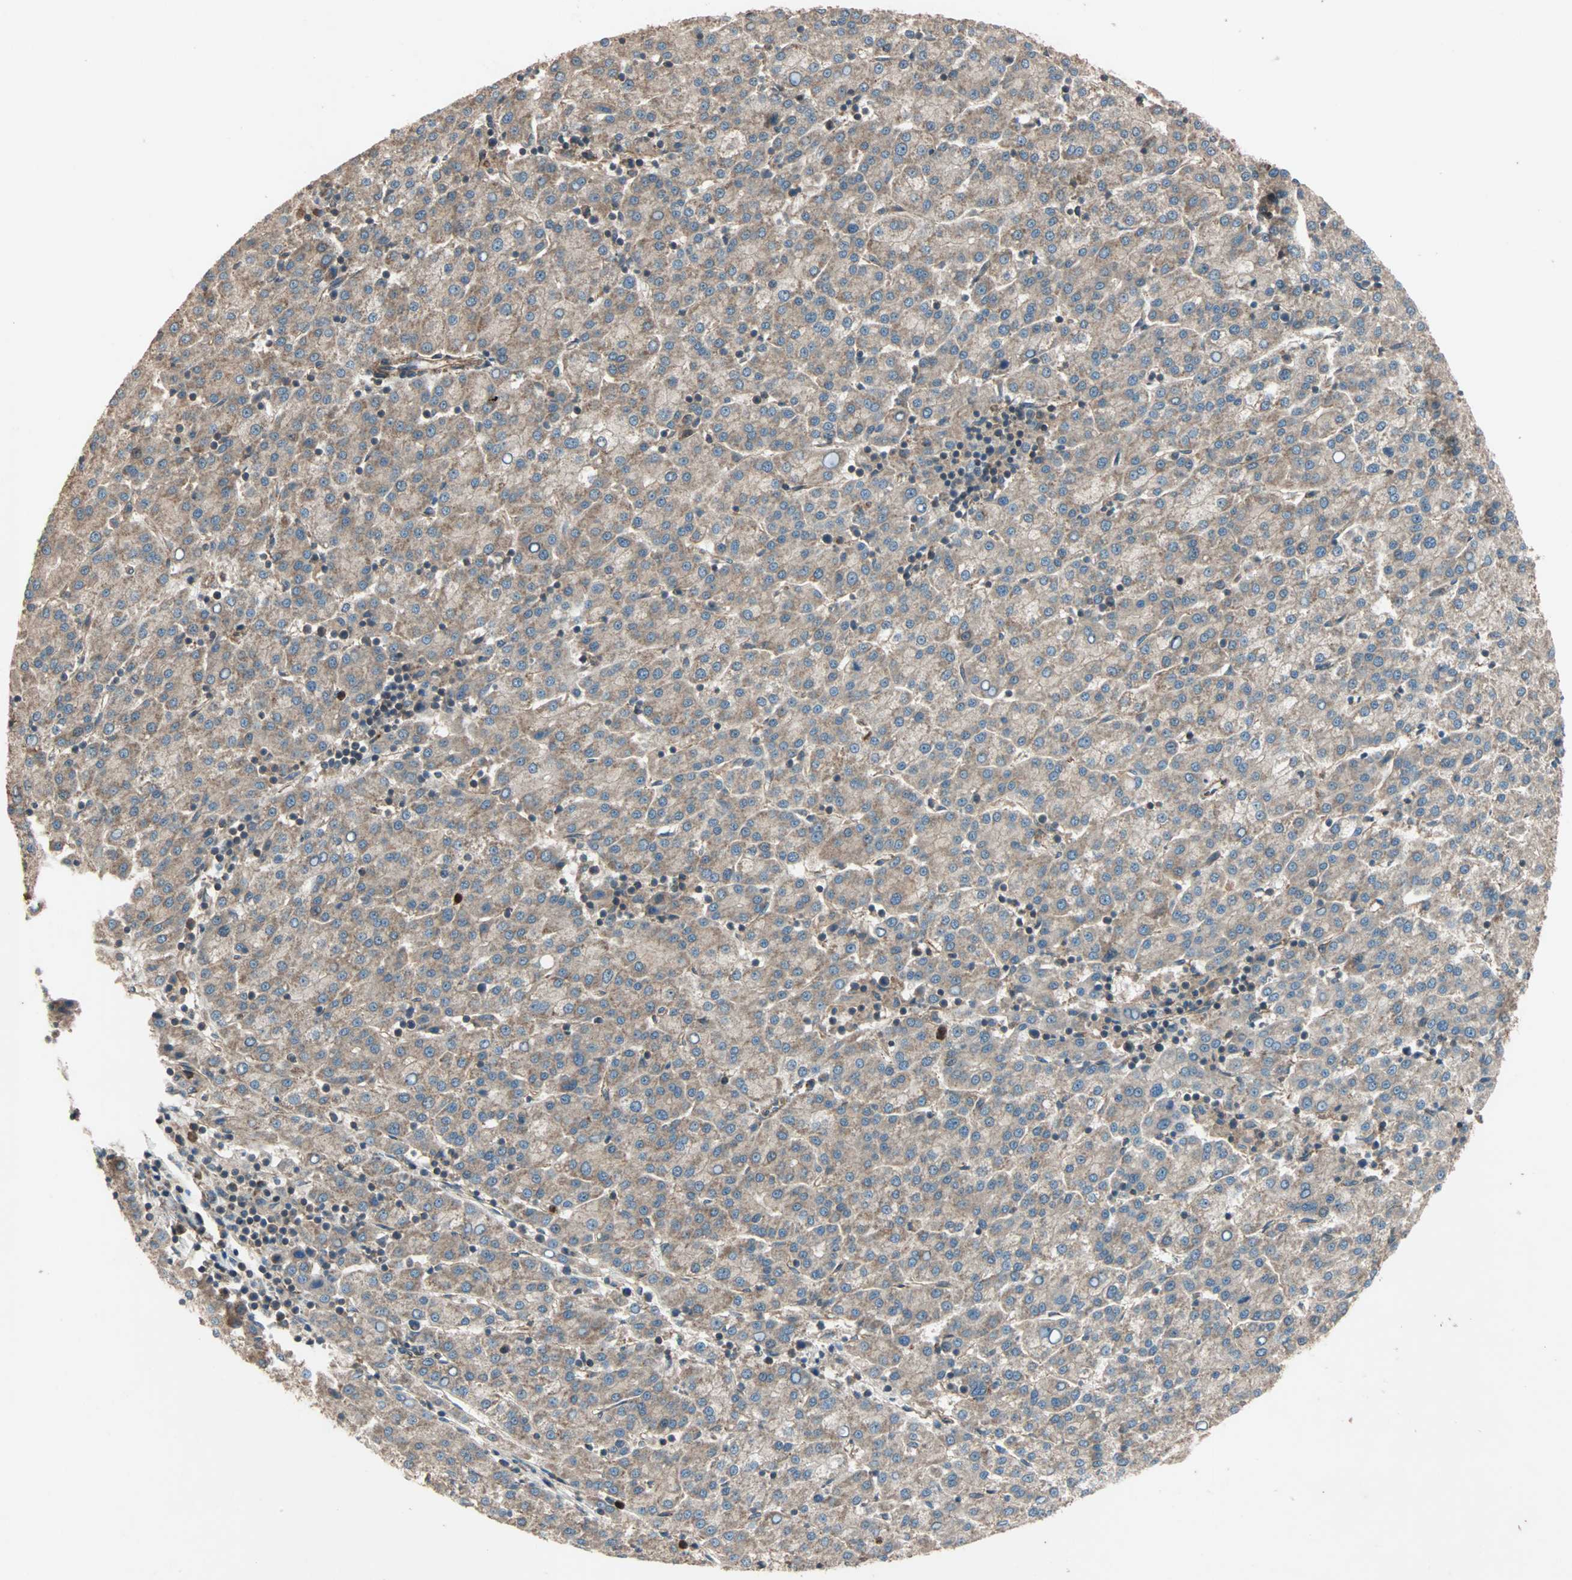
{"staining": {"intensity": "moderate", "quantity": ">75%", "location": "cytoplasmic/membranous"}, "tissue": "liver cancer", "cell_type": "Tumor cells", "image_type": "cancer", "snomed": [{"axis": "morphology", "description": "Carcinoma, Hepatocellular, NOS"}, {"axis": "topography", "description": "Liver"}], "caption": "Liver cancer (hepatocellular carcinoma) stained with a protein marker exhibits moderate staining in tumor cells.", "gene": "GCK", "patient": {"sex": "female", "age": 58}}